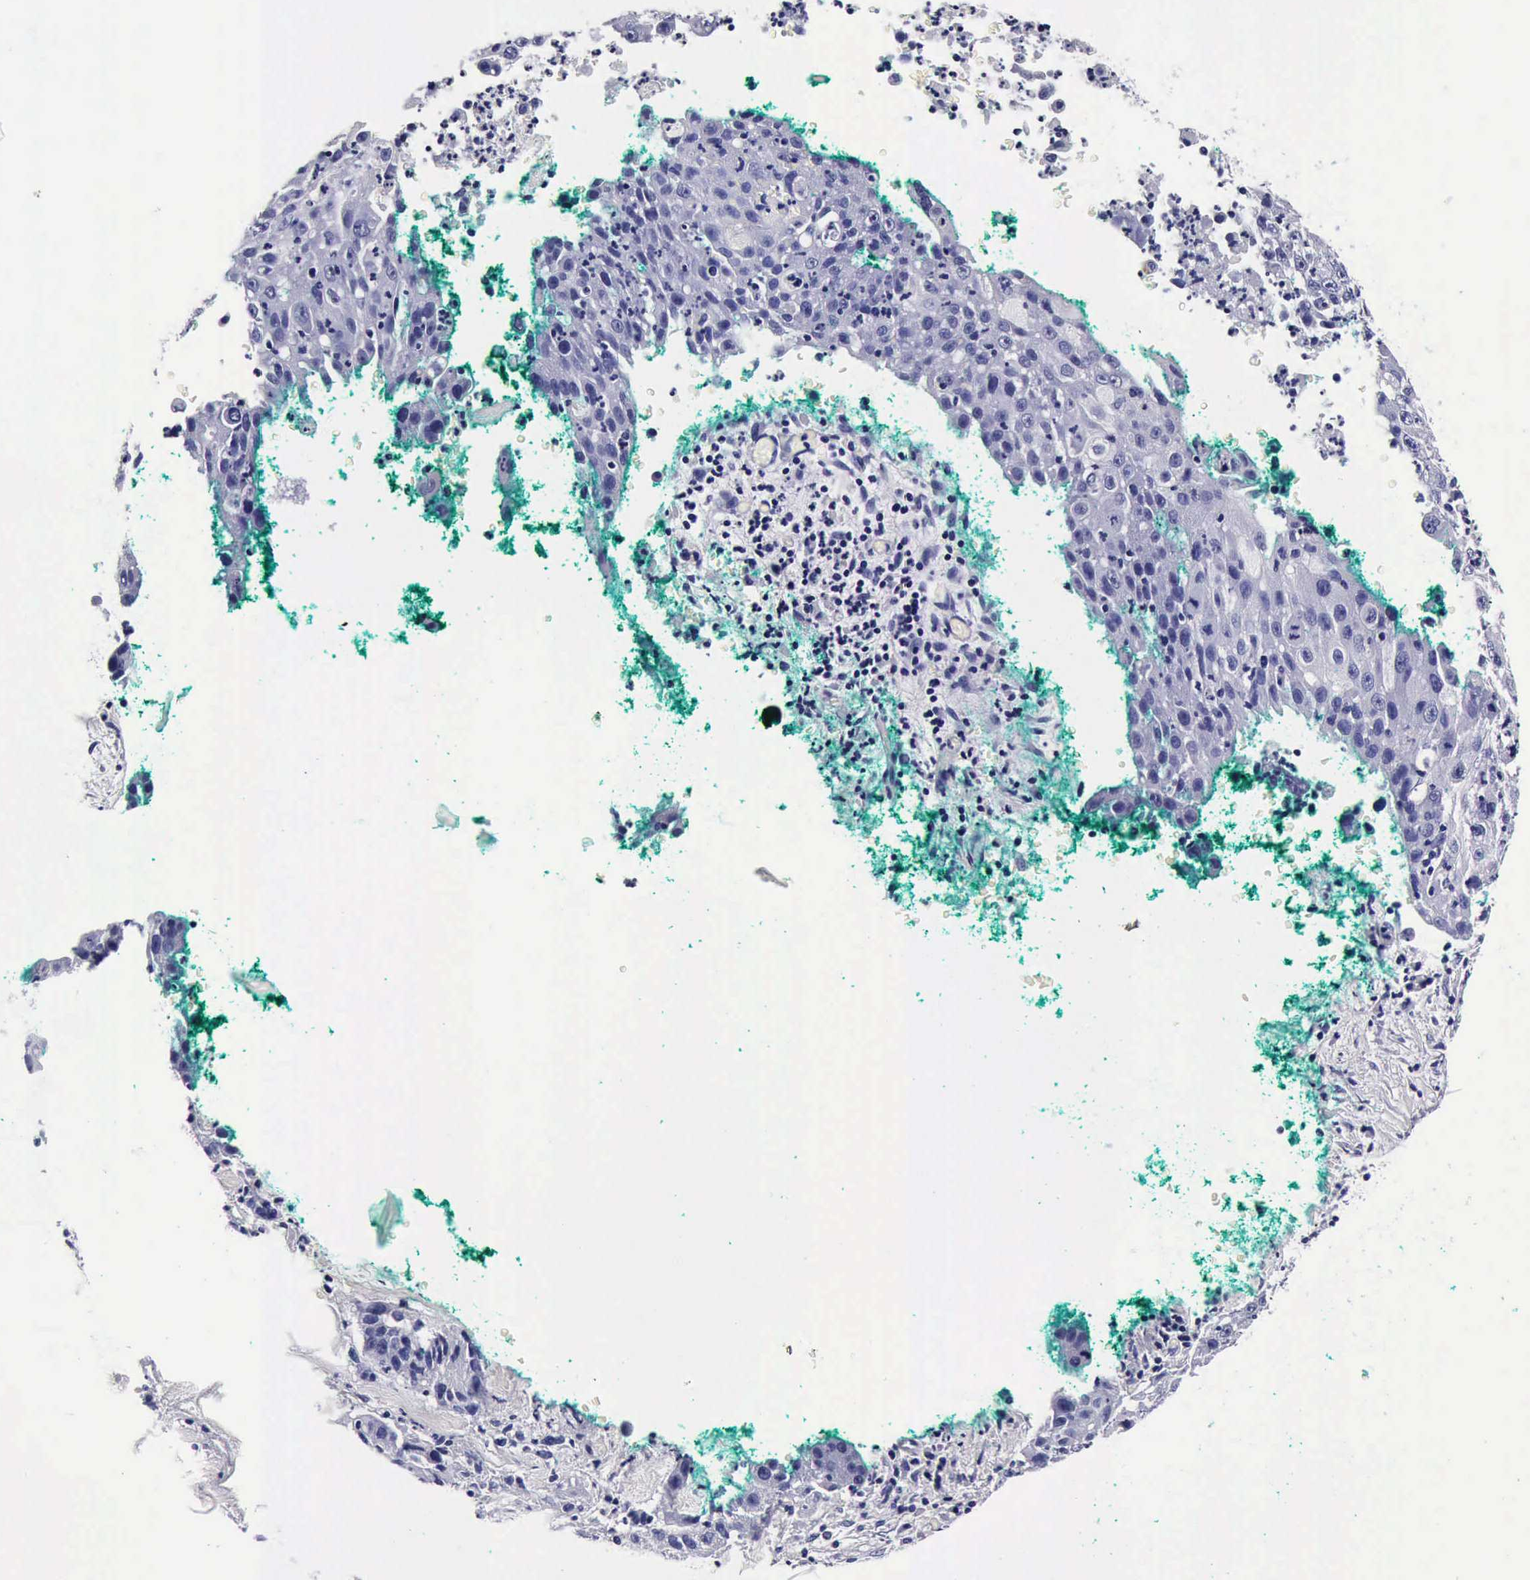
{"staining": {"intensity": "negative", "quantity": "none", "location": "none"}, "tissue": "lung cancer", "cell_type": "Tumor cells", "image_type": "cancer", "snomed": [{"axis": "morphology", "description": "Squamous cell carcinoma, NOS"}, {"axis": "topography", "description": "Lung"}], "caption": "Histopathology image shows no protein expression in tumor cells of lung squamous cell carcinoma tissue.", "gene": "IAPP", "patient": {"sex": "male", "age": 64}}